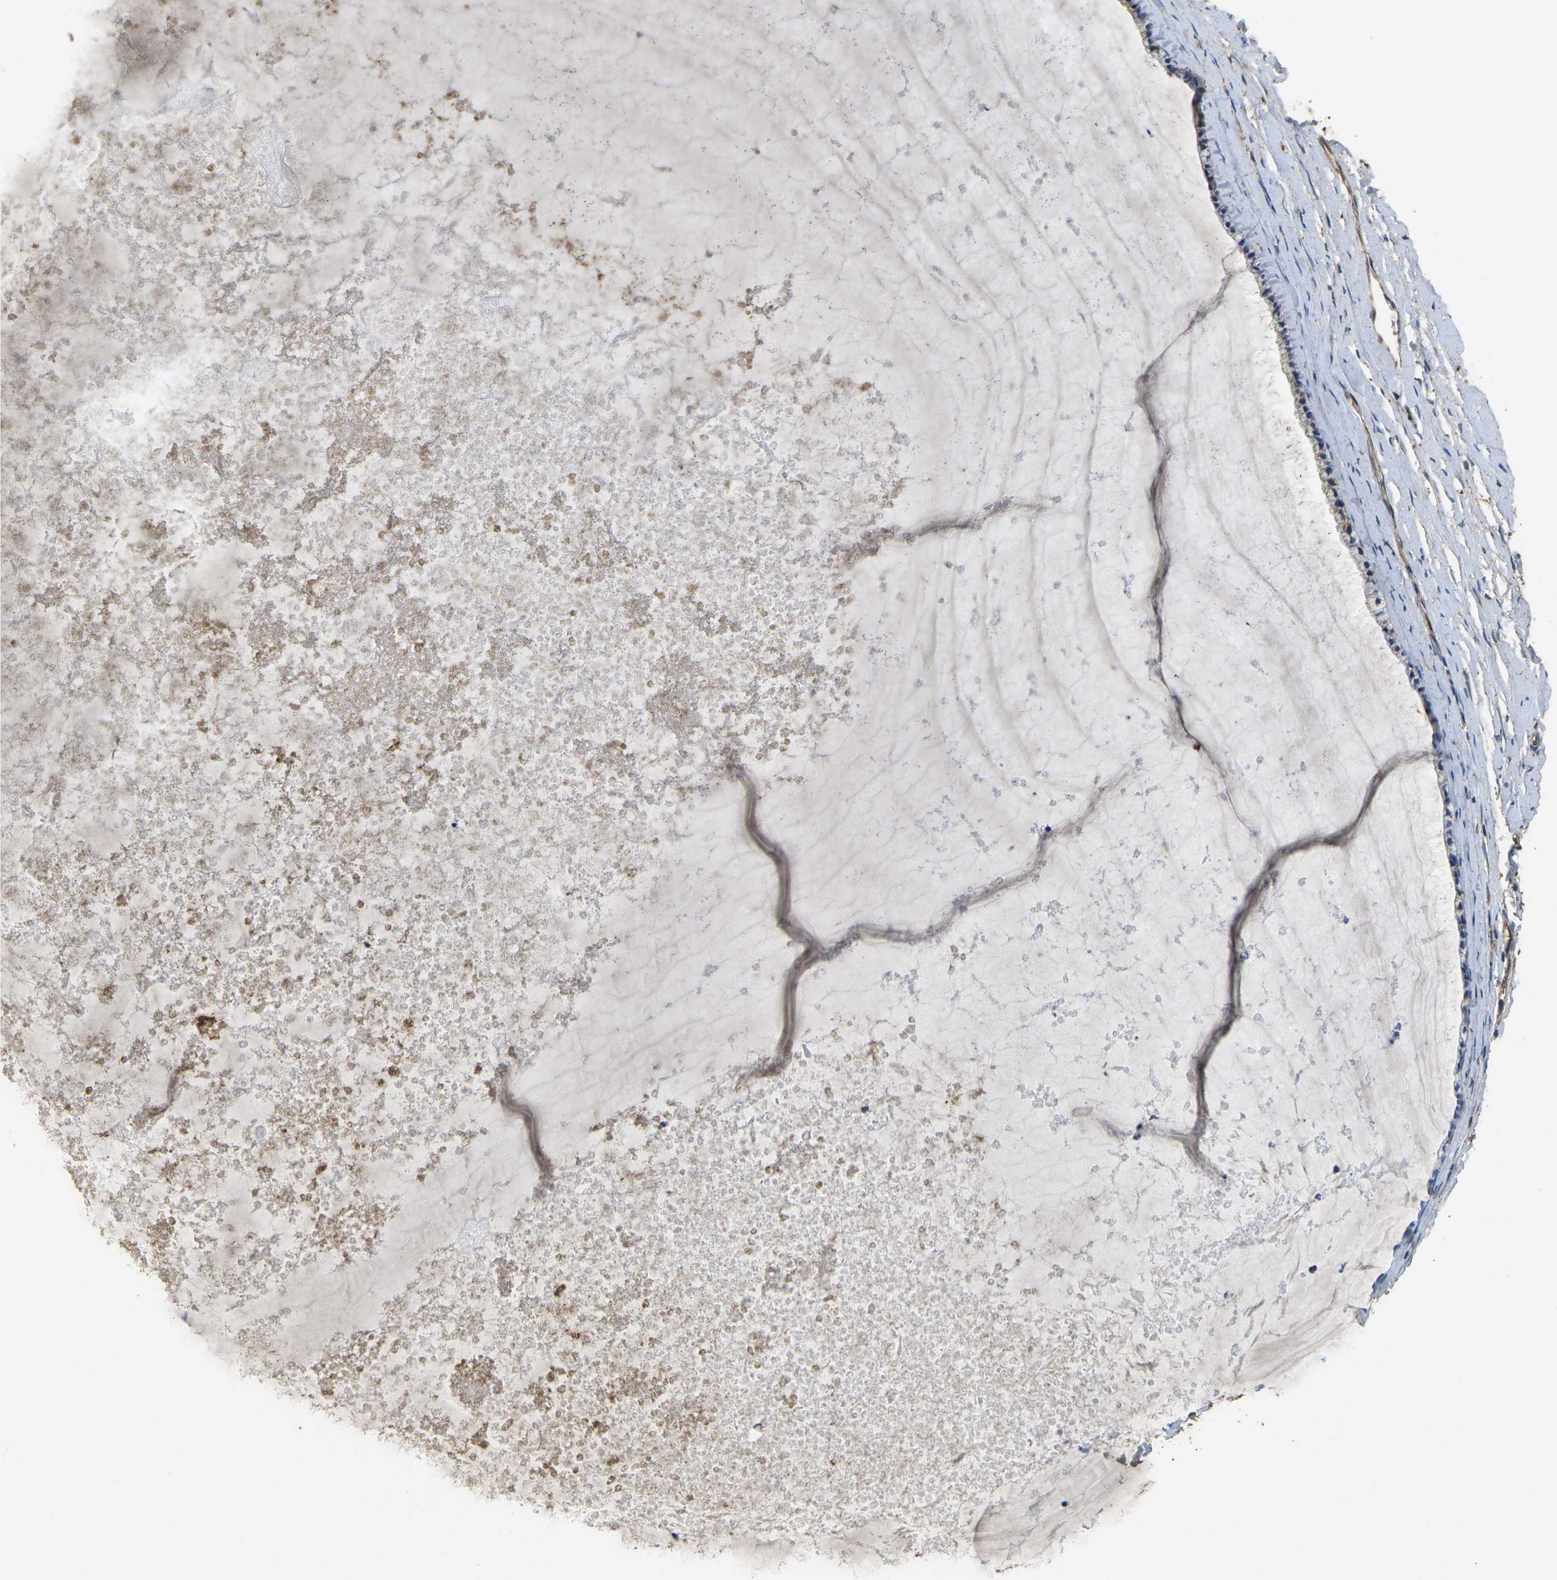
{"staining": {"intensity": "moderate", "quantity": ">75%", "location": "cytoplasmic/membranous"}, "tissue": "cervix", "cell_type": "Glandular cells", "image_type": "normal", "snomed": [{"axis": "morphology", "description": "Normal tissue, NOS"}, {"axis": "topography", "description": "Cervix"}], "caption": "Normal cervix was stained to show a protein in brown. There is medium levels of moderate cytoplasmic/membranous positivity in about >75% of glandular cells.", "gene": "MAPK11", "patient": {"sex": "female", "age": 39}}